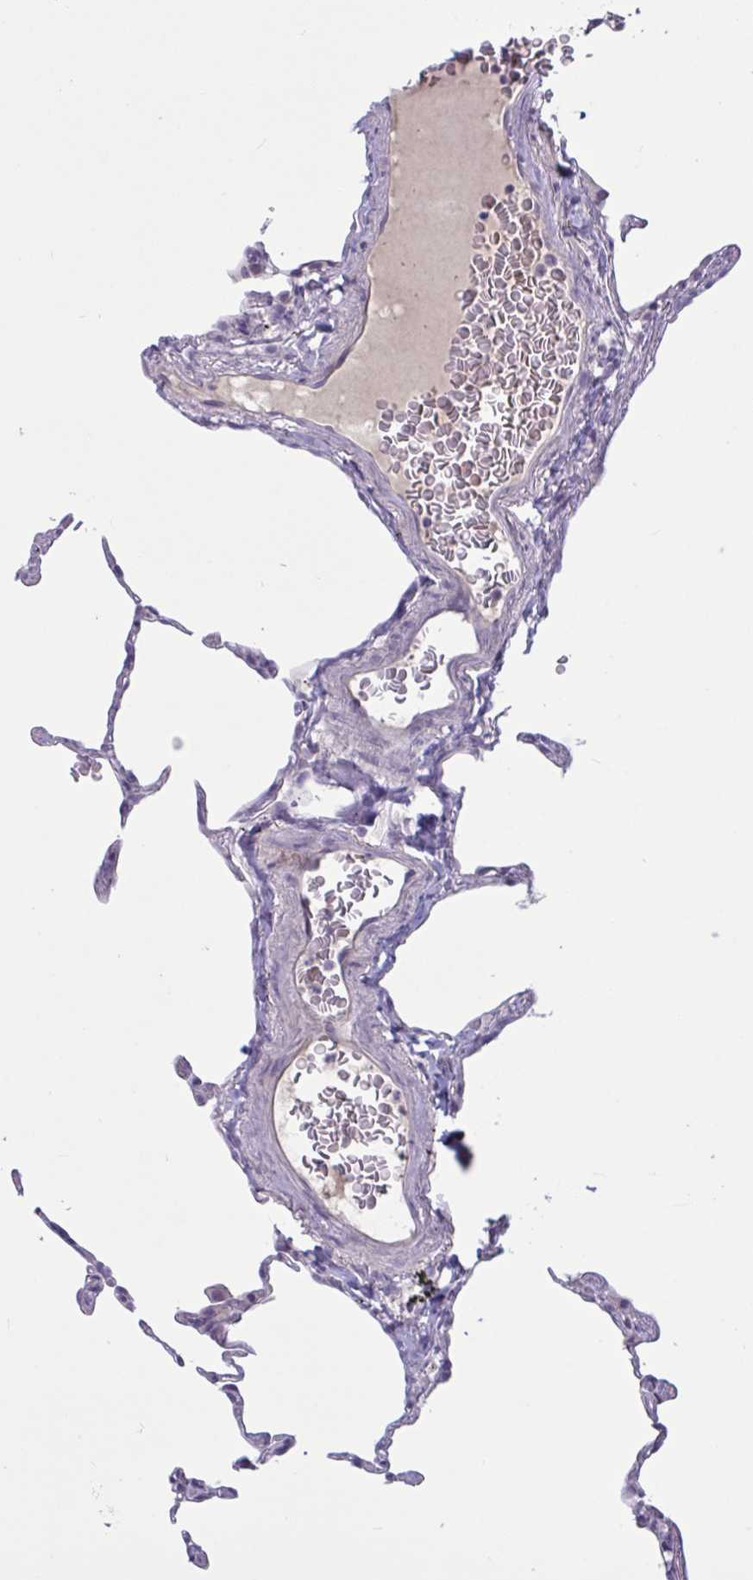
{"staining": {"intensity": "negative", "quantity": "none", "location": "none"}, "tissue": "lung", "cell_type": "Alveolar cells", "image_type": "normal", "snomed": [{"axis": "morphology", "description": "Normal tissue, NOS"}, {"axis": "topography", "description": "Lung"}], "caption": "Micrograph shows no protein positivity in alveolar cells of normal lung. (DAB IHC with hematoxylin counter stain).", "gene": "ENSG00000281613", "patient": {"sex": "female", "age": 57}}